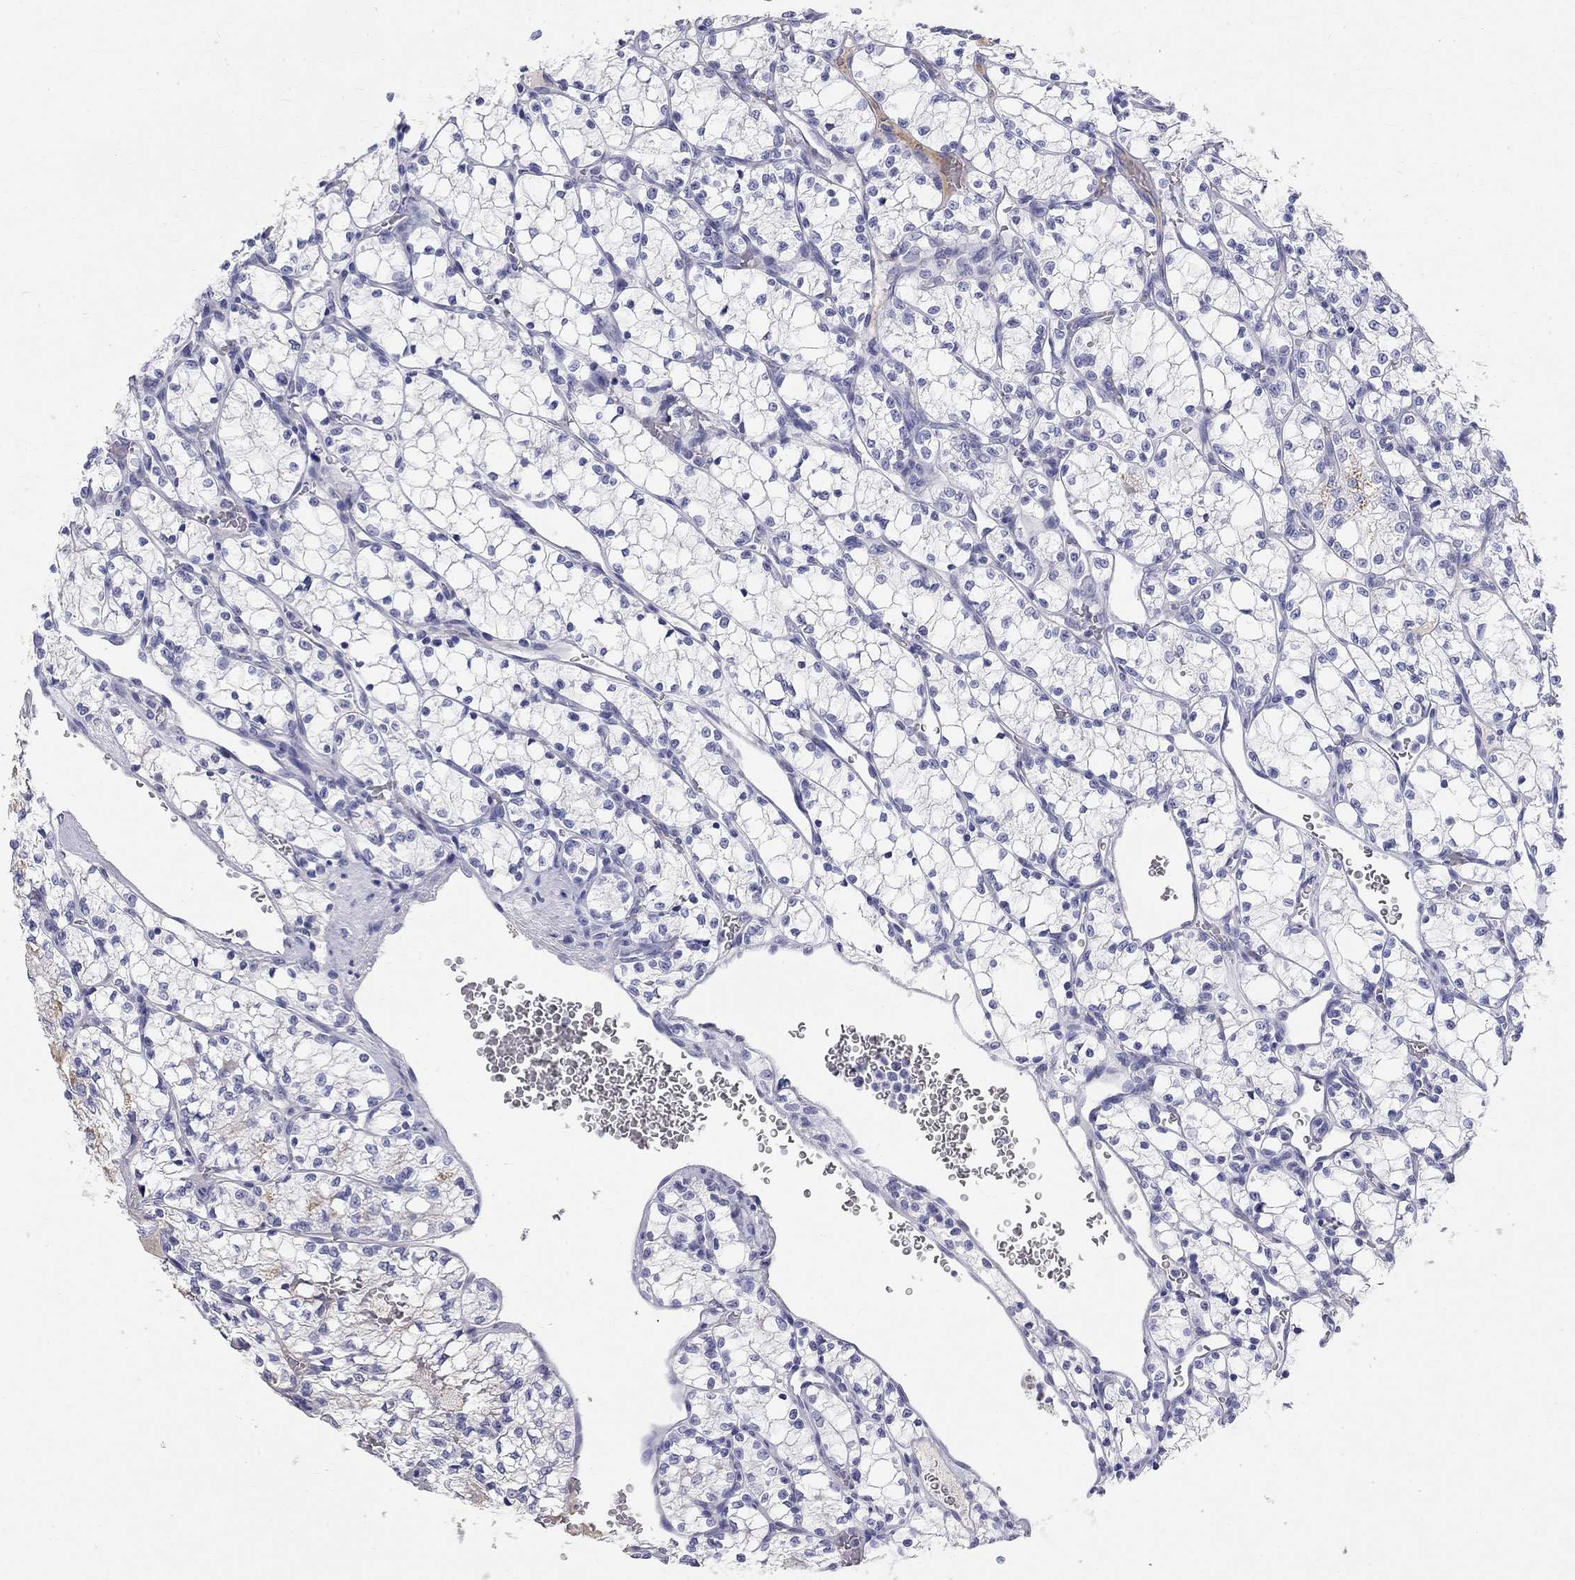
{"staining": {"intensity": "negative", "quantity": "none", "location": "none"}, "tissue": "renal cancer", "cell_type": "Tumor cells", "image_type": "cancer", "snomed": [{"axis": "morphology", "description": "Adenocarcinoma, NOS"}, {"axis": "topography", "description": "Kidney"}], "caption": "DAB immunohistochemical staining of renal cancer (adenocarcinoma) shows no significant expression in tumor cells. (Brightfield microscopy of DAB (3,3'-diaminobenzidine) immunohistochemistry at high magnification).", "gene": "PHOX2B", "patient": {"sex": "female", "age": 69}}